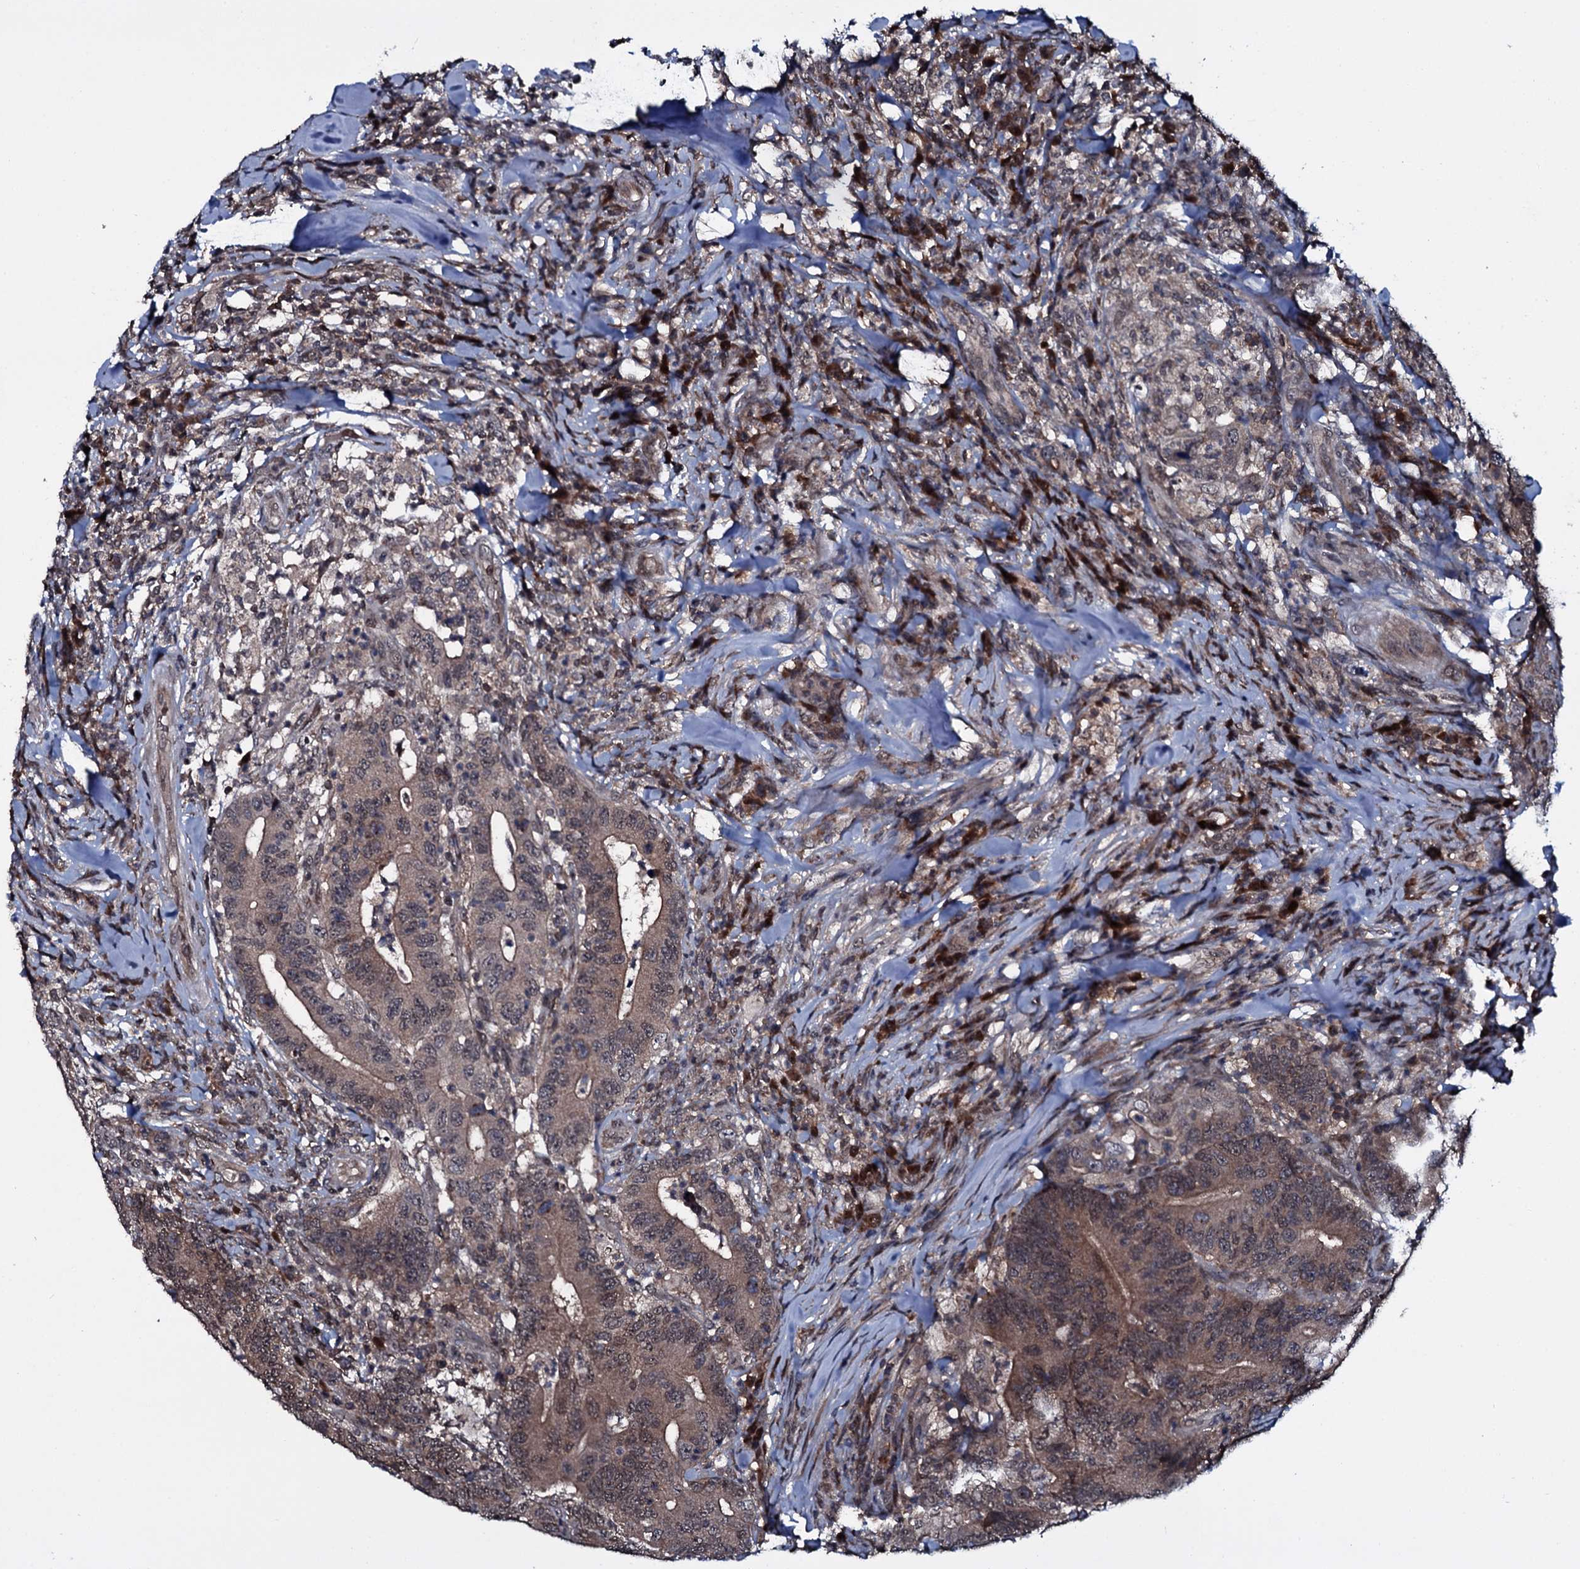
{"staining": {"intensity": "weak", "quantity": "25%-75%", "location": "cytoplasmic/membranous,nuclear"}, "tissue": "colorectal cancer", "cell_type": "Tumor cells", "image_type": "cancer", "snomed": [{"axis": "morphology", "description": "Adenocarcinoma, NOS"}, {"axis": "topography", "description": "Colon"}], "caption": "IHC photomicrograph of neoplastic tissue: human colorectal adenocarcinoma stained using immunohistochemistry (IHC) exhibits low levels of weak protein expression localized specifically in the cytoplasmic/membranous and nuclear of tumor cells, appearing as a cytoplasmic/membranous and nuclear brown color.", "gene": "HDDC3", "patient": {"sex": "female", "age": 66}}